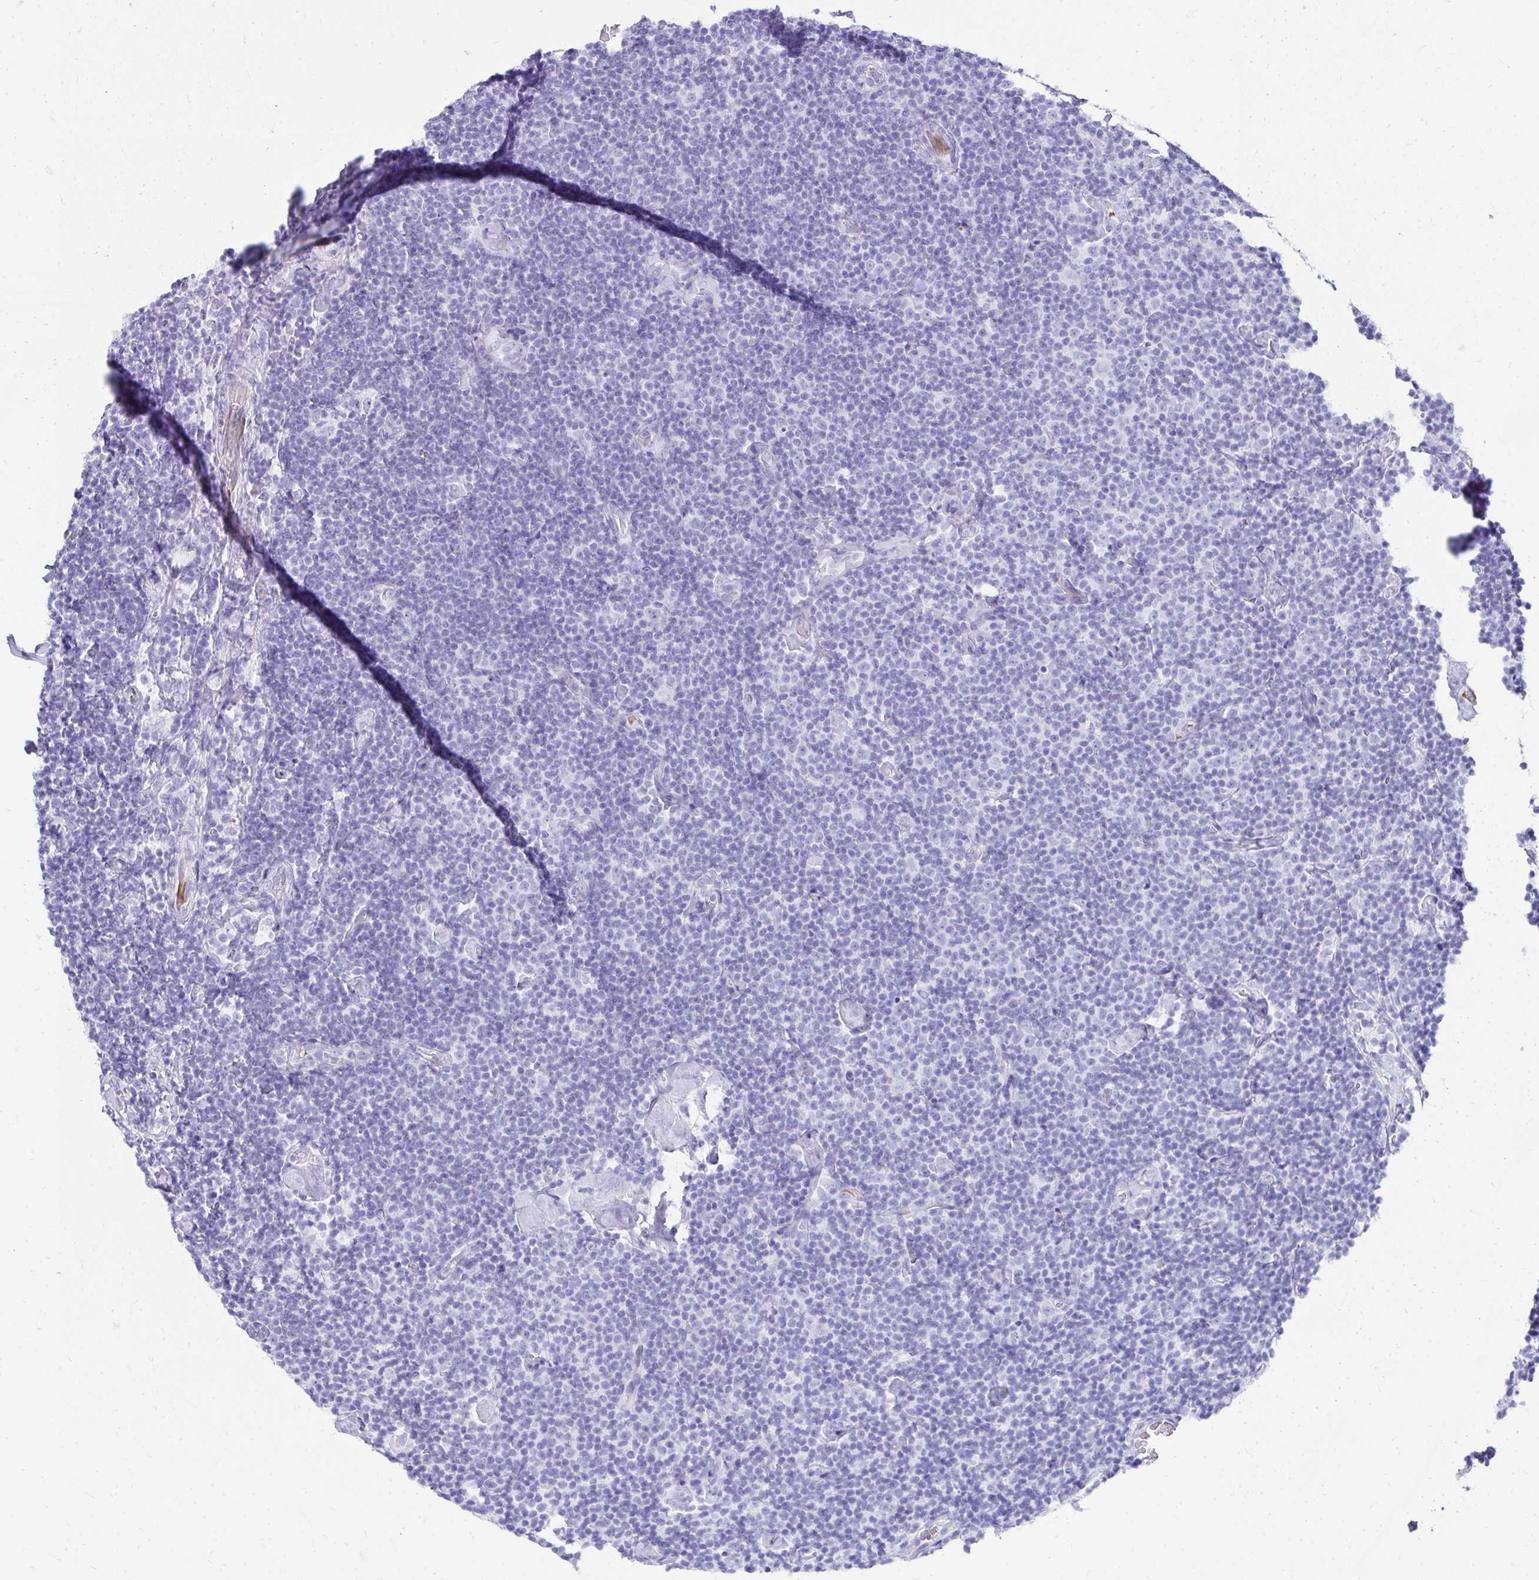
{"staining": {"intensity": "negative", "quantity": "none", "location": "none"}, "tissue": "lymphoma", "cell_type": "Tumor cells", "image_type": "cancer", "snomed": [{"axis": "morphology", "description": "Malignant lymphoma, non-Hodgkin's type, Low grade"}, {"axis": "topography", "description": "Lymph node"}], "caption": "Lymphoma was stained to show a protein in brown. There is no significant positivity in tumor cells. (DAB IHC with hematoxylin counter stain).", "gene": "TNNT1", "patient": {"sex": "male", "age": 81}}